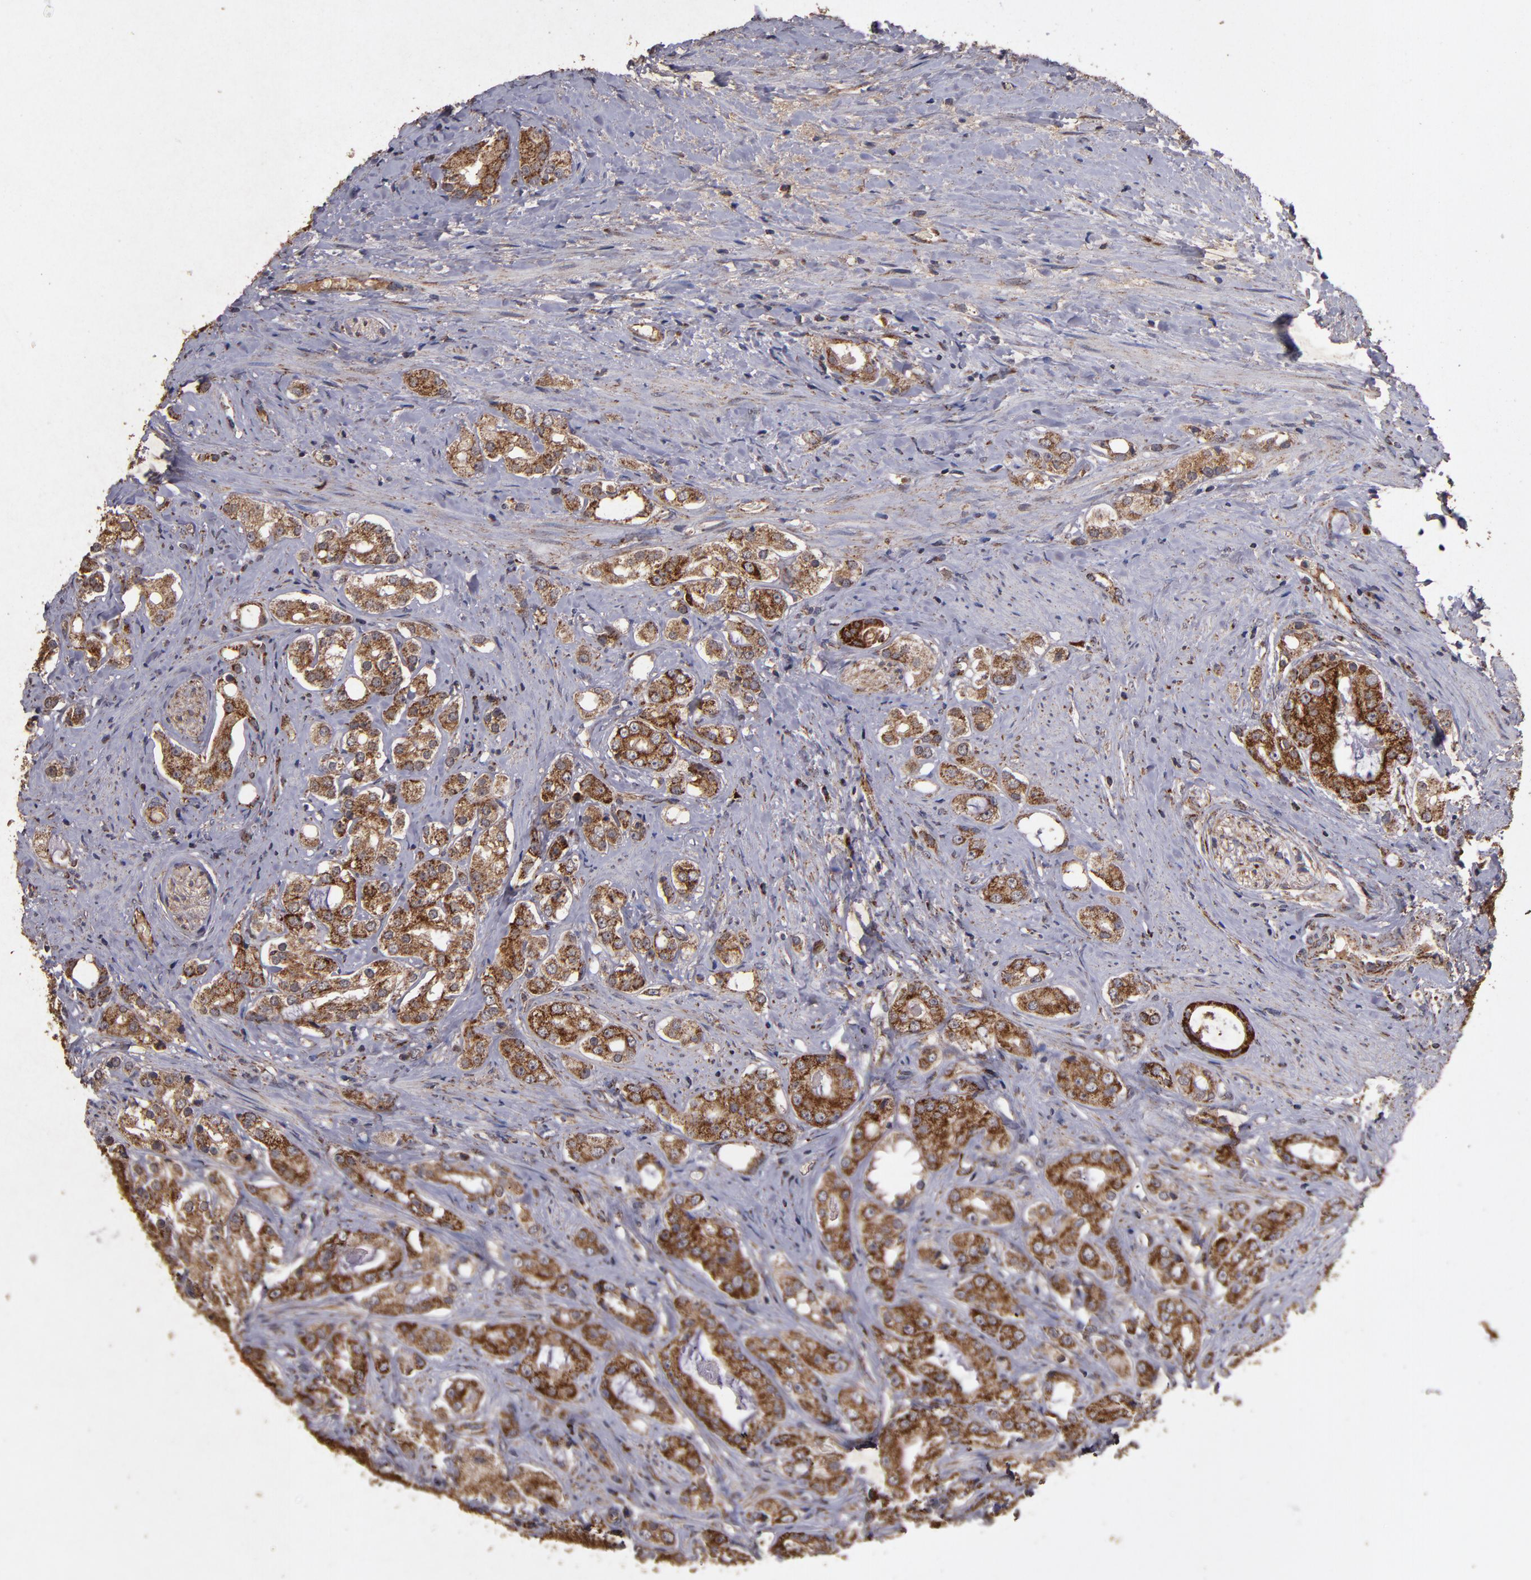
{"staining": {"intensity": "strong", "quantity": ">75%", "location": "cytoplasmic/membranous"}, "tissue": "prostate cancer", "cell_type": "Tumor cells", "image_type": "cancer", "snomed": [{"axis": "morphology", "description": "Adenocarcinoma, High grade"}, {"axis": "topography", "description": "Prostate"}], "caption": "An image of human prostate high-grade adenocarcinoma stained for a protein demonstrates strong cytoplasmic/membranous brown staining in tumor cells. Ihc stains the protein of interest in brown and the nuclei are stained blue.", "gene": "TIMM9", "patient": {"sex": "male", "age": 68}}